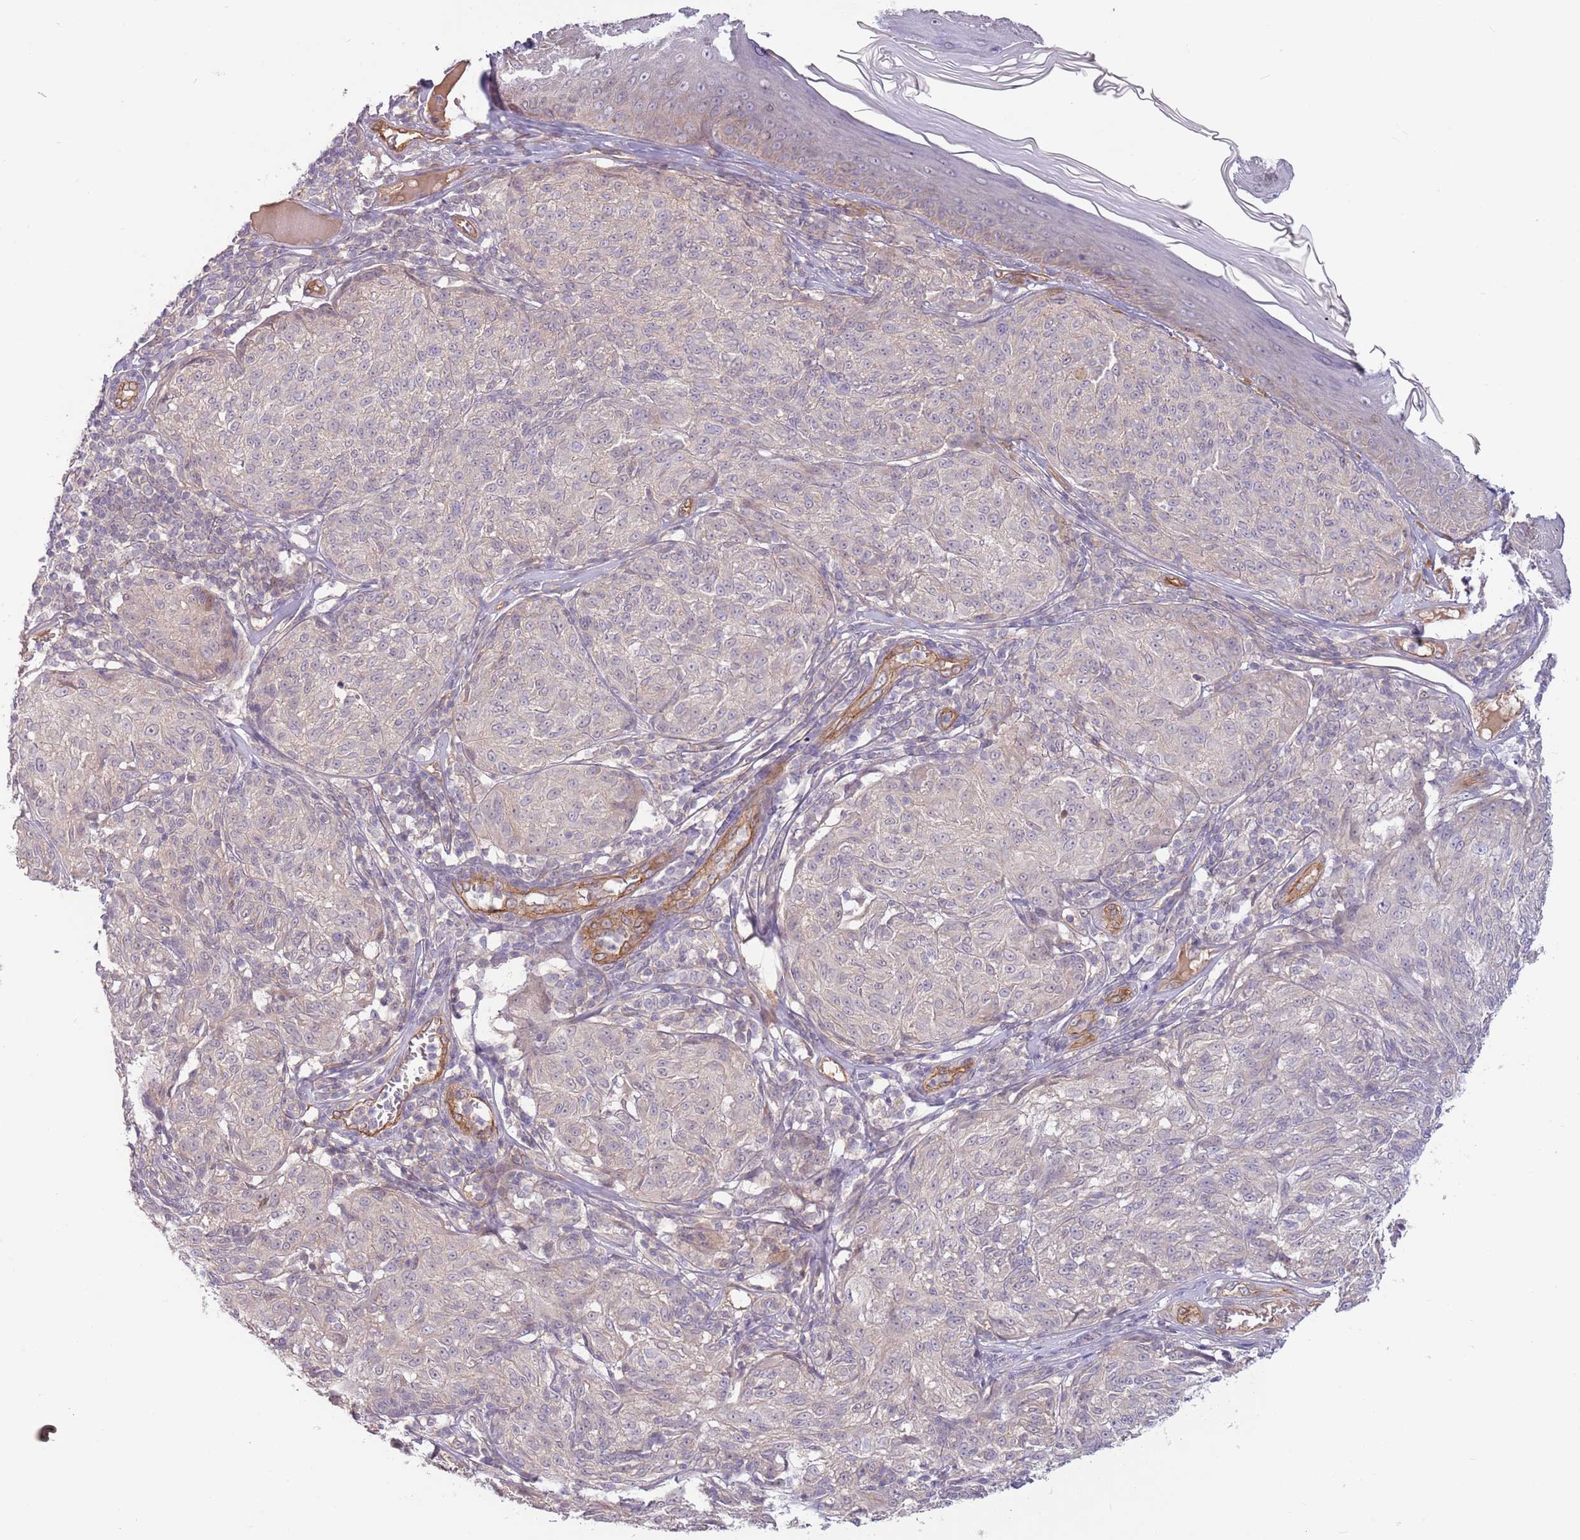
{"staining": {"intensity": "negative", "quantity": "none", "location": "none"}, "tissue": "melanoma", "cell_type": "Tumor cells", "image_type": "cancer", "snomed": [{"axis": "morphology", "description": "Malignant melanoma, NOS"}, {"axis": "topography", "description": "Skin"}], "caption": "IHC photomicrograph of neoplastic tissue: melanoma stained with DAB reveals no significant protein staining in tumor cells.", "gene": "SAV1", "patient": {"sex": "female", "age": 63}}